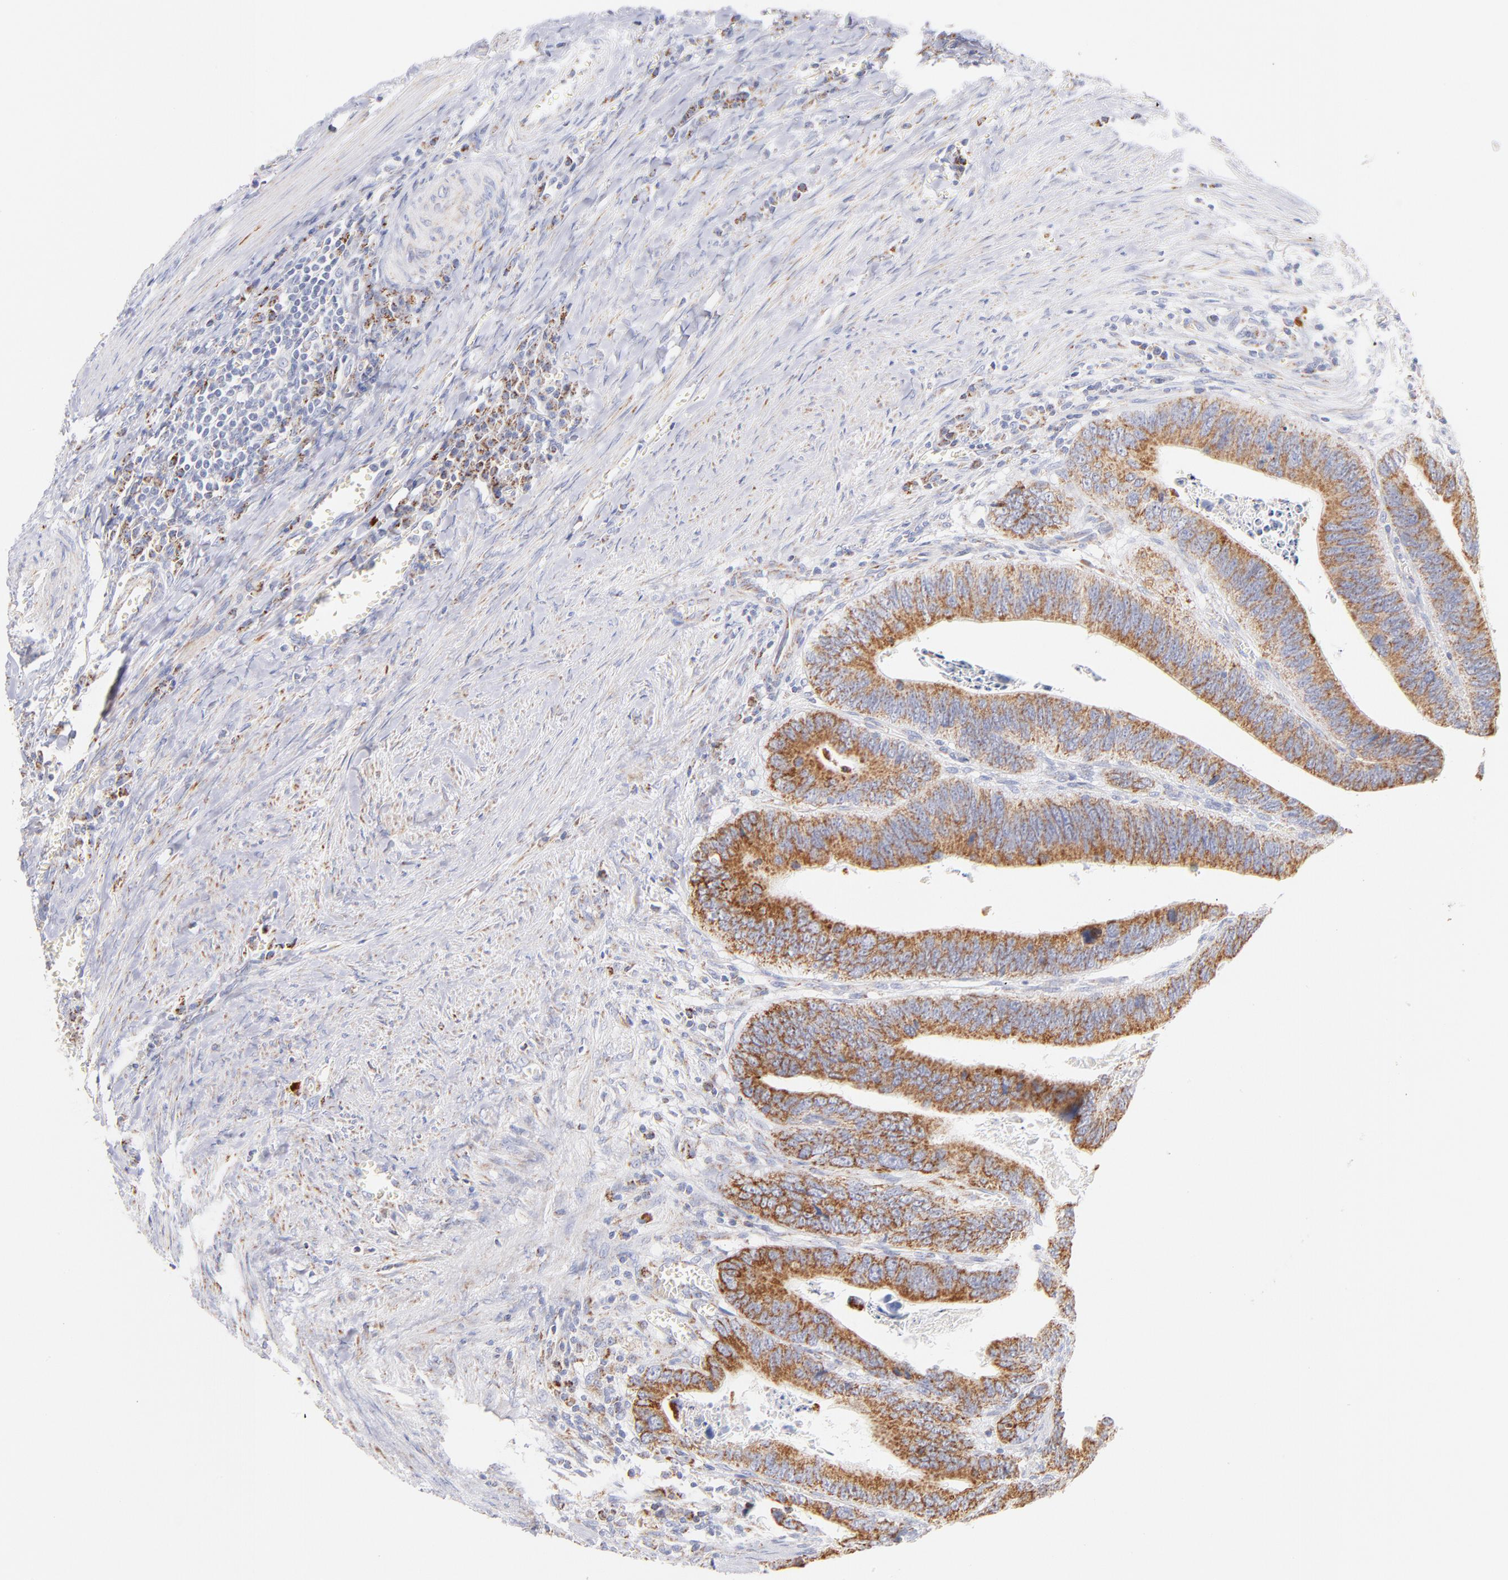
{"staining": {"intensity": "moderate", "quantity": ">75%", "location": "cytoplasmic/membranous"}, "tissue": "colorectal cancer", "cell_type": "Tumor cells", "image_type": "cancer", "snomed": [{"axis": "morphology", "description": "Adenocarcinoma, NOS"}, {"axis": "topography", "description": "Colon"}], "caption": "Adenocarcinoma (colorectal) stained for a protein displays moderate cytoplasmic/membranous positivity in tumor cells.", "gene": "AIFM1", "patient": {"sex": "male", "age": 72}}